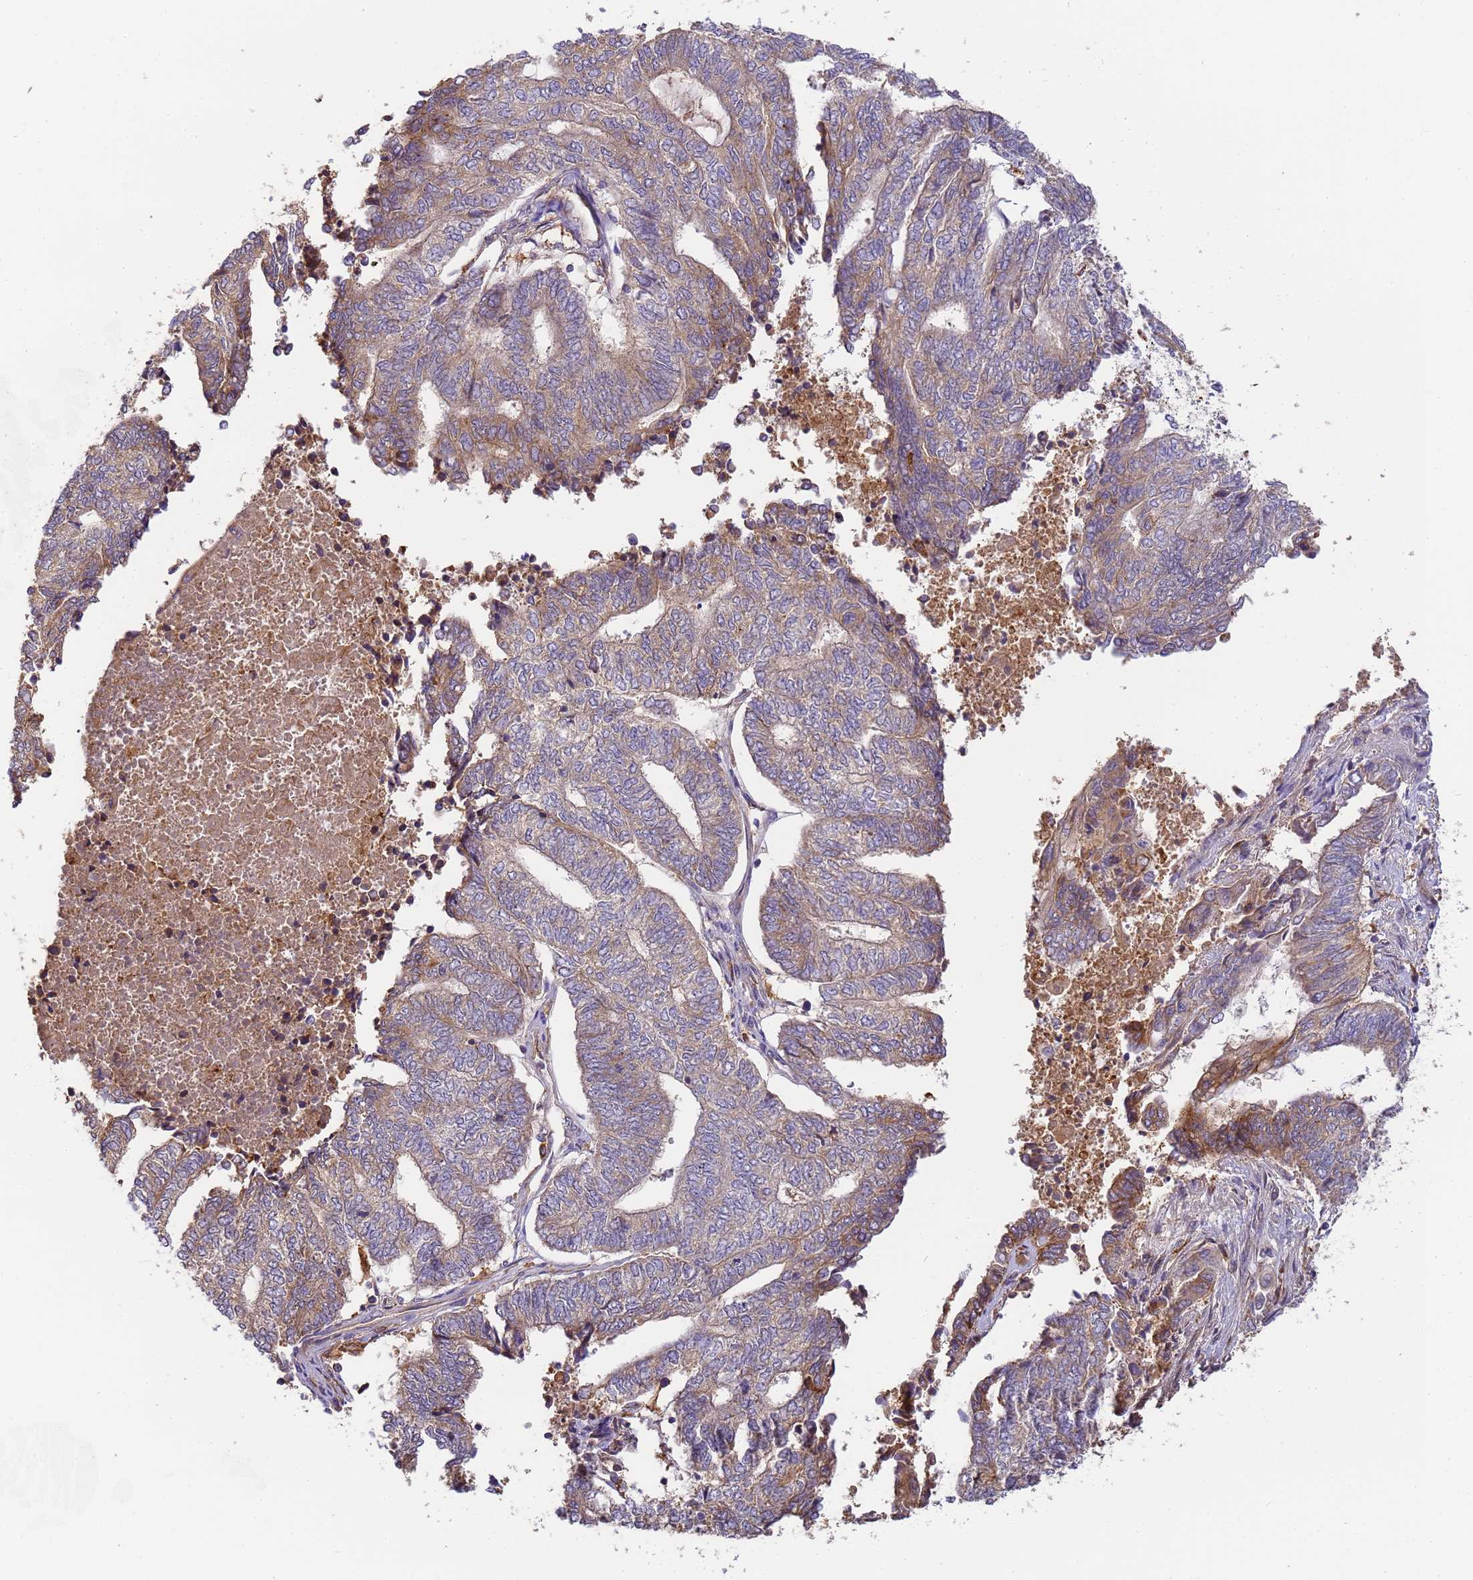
{"staining": {"intensity": "moderate", "quantity": "25%-75%", "location": "cytoplasmic/membranous"}, "tissue": "endometrial cancer", "cell_type": "Tumor cells", "image_type": "cancer", "snomed": [{"axis": "morphology", "description": "Adenocarcinoma, NOS"}, {"axis": "topography", "description": "Uterus"}, {"axis": "topography", "description": "Endometrium"}], "caption": "Adenocarcinoma (endometrial) tissue exhibits moderate cytoplasmic/membranous expression in approximately 25%-75% of tumor cells, visualized by immunohistochemistry.", "gene": "M6PR", "patient": {"sex": "female", "age": 70}}